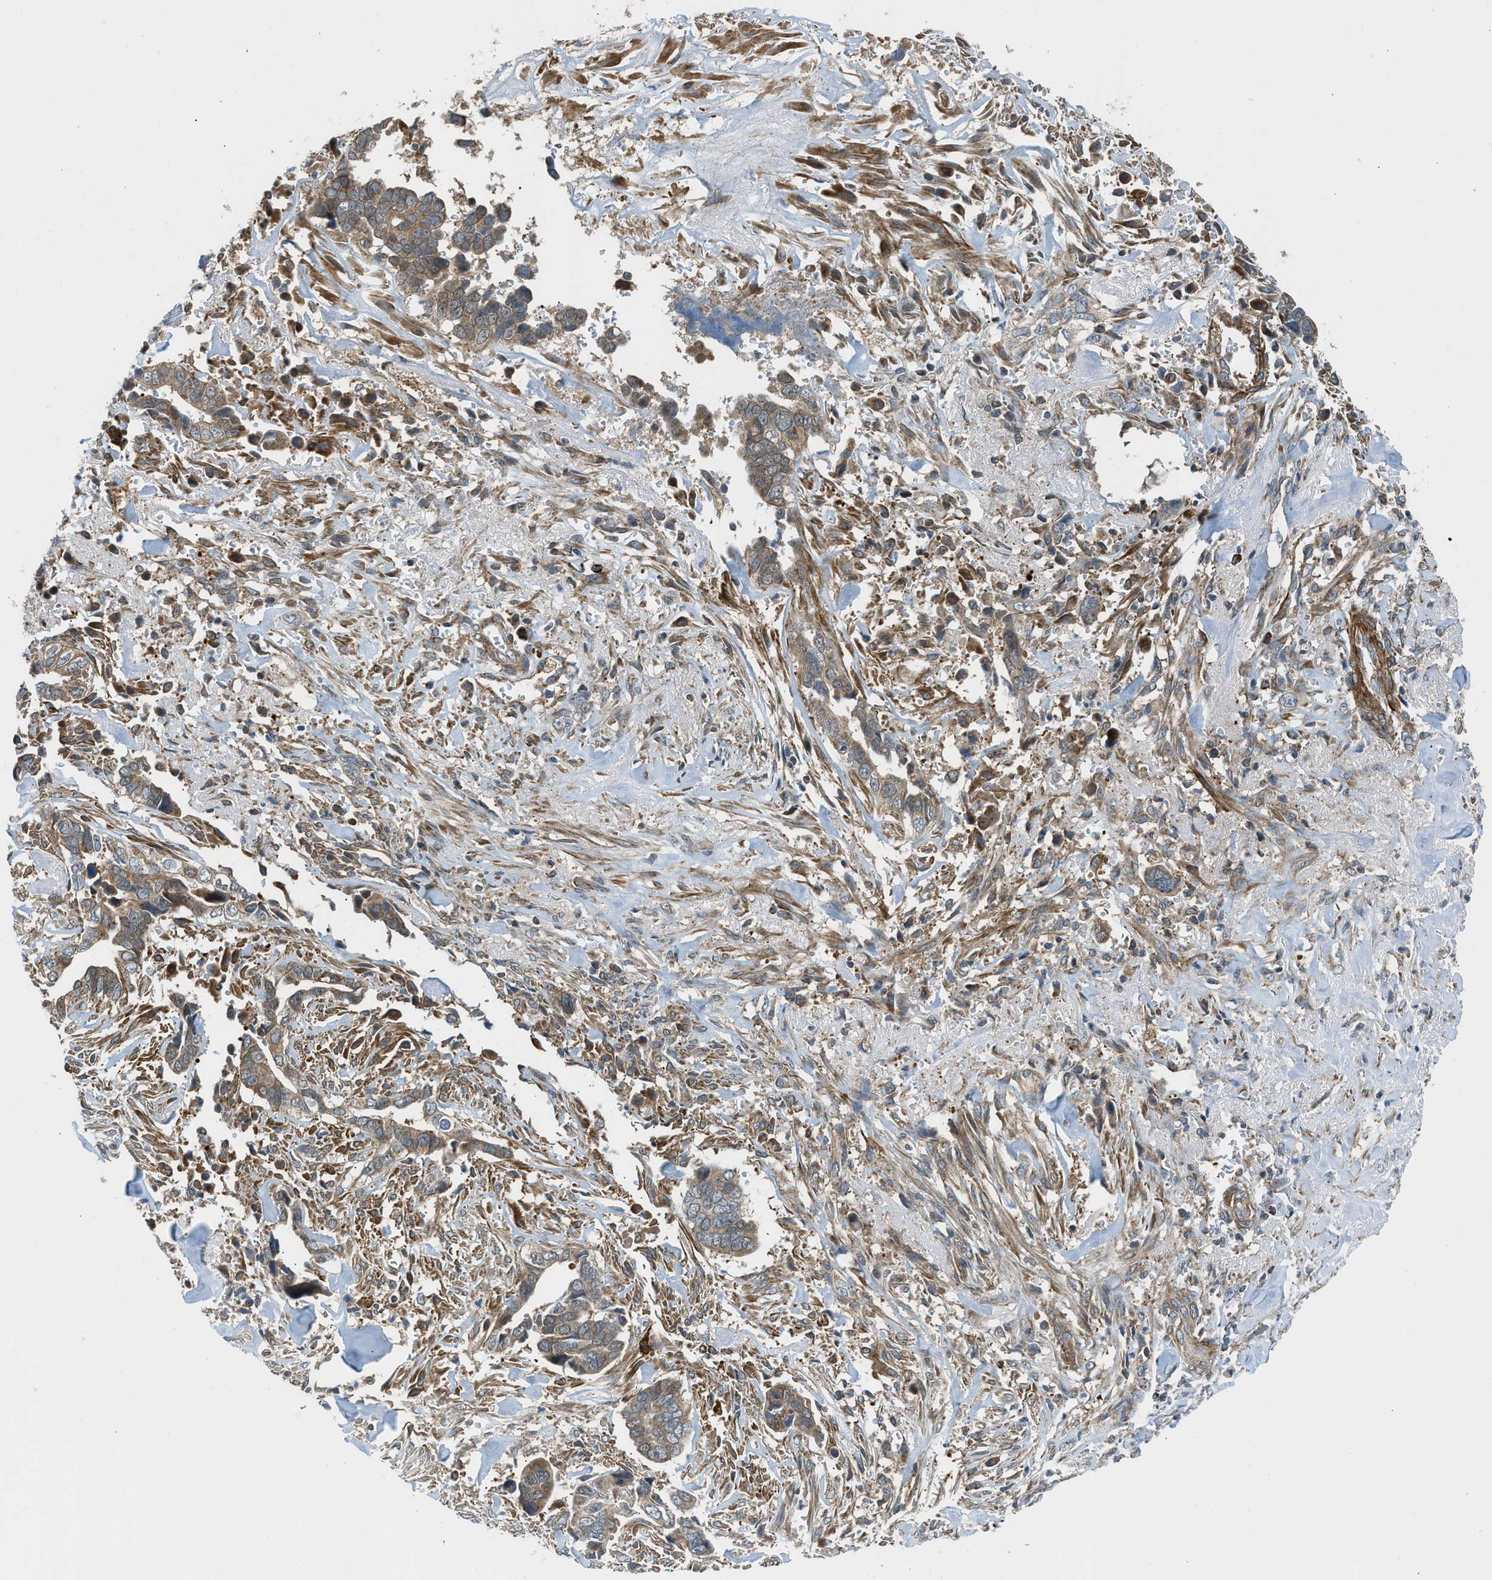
{"staining": {"intensity": "moderate", "quantity": ">75%", "location": "cytoplasmic/membranous"}, "tissue": "liver cancer", "cell_type": "Tumor cells", "image_type": "cancer", "snomed": [{"axis": "morphology", "description": "Cholangiocarcinoma"}, {"axis": "topography", "description": "Liver"}], "caption": "IHC image of liver cholangiocarcinoma stained for a protein (brown), which shows medium levels of moderate cytoplasmic/membranous staining in about >75% of tumor cells.", "gene": "SESN2", "patient": {"sex": "female", "age": 79}}